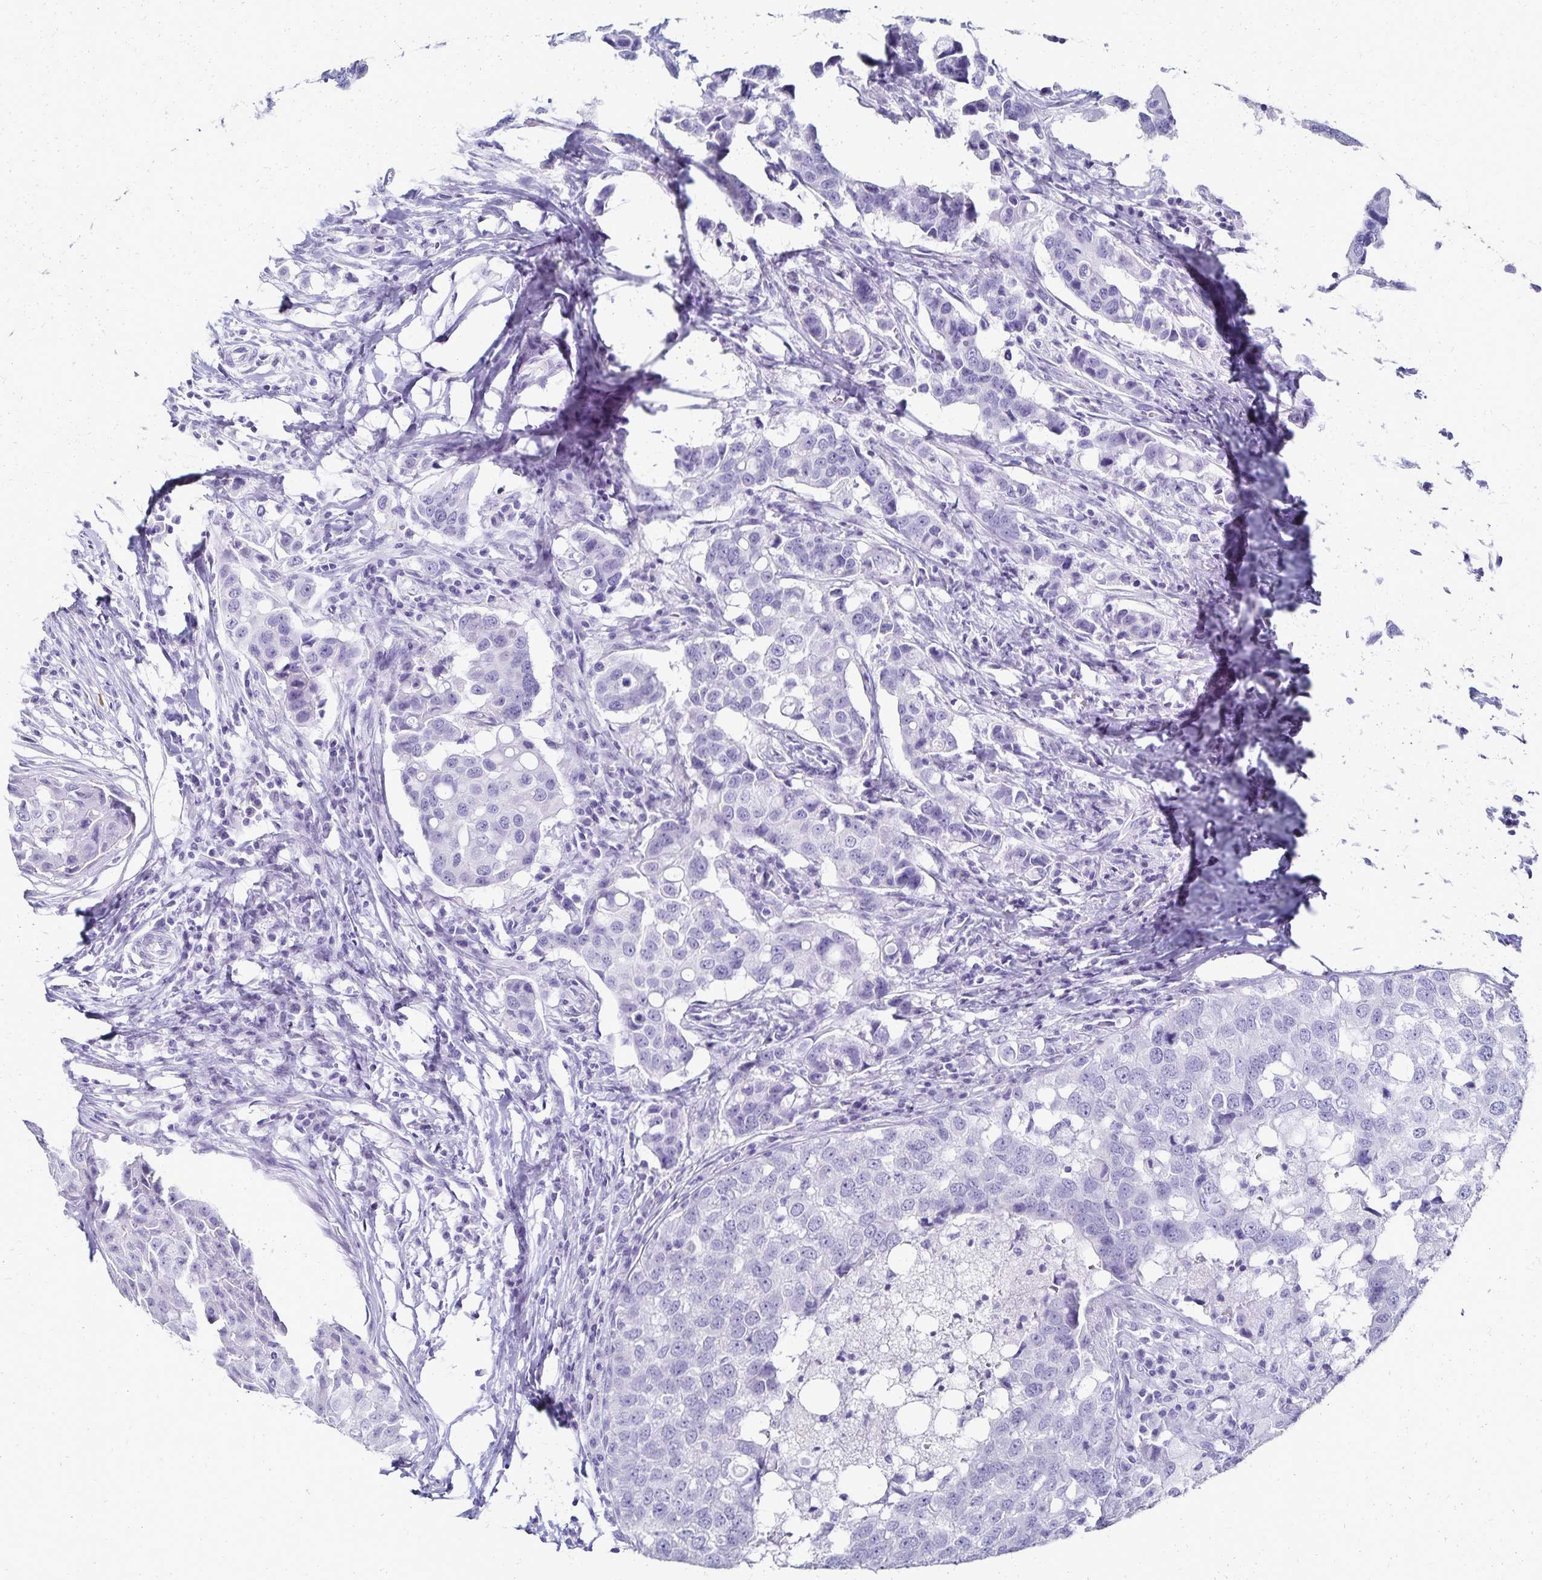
{"staining": {"intensity": "negative", "quantity": "none", "location": "none"}, "tissue": "breast cancer", "cell_type": "Tumor cells", "image_type": "cancer", "snomed": [{"axis": "morphology", "description": "Duct carcinoma"}, {"axis": "topography", "description": "Breast"}], "caption": "Breast cancer was stained to show a protein in brown. There is no significant positivity in tumor cells.", "gene": "GIP", "patient": {"sex": "female", "age": 27}}